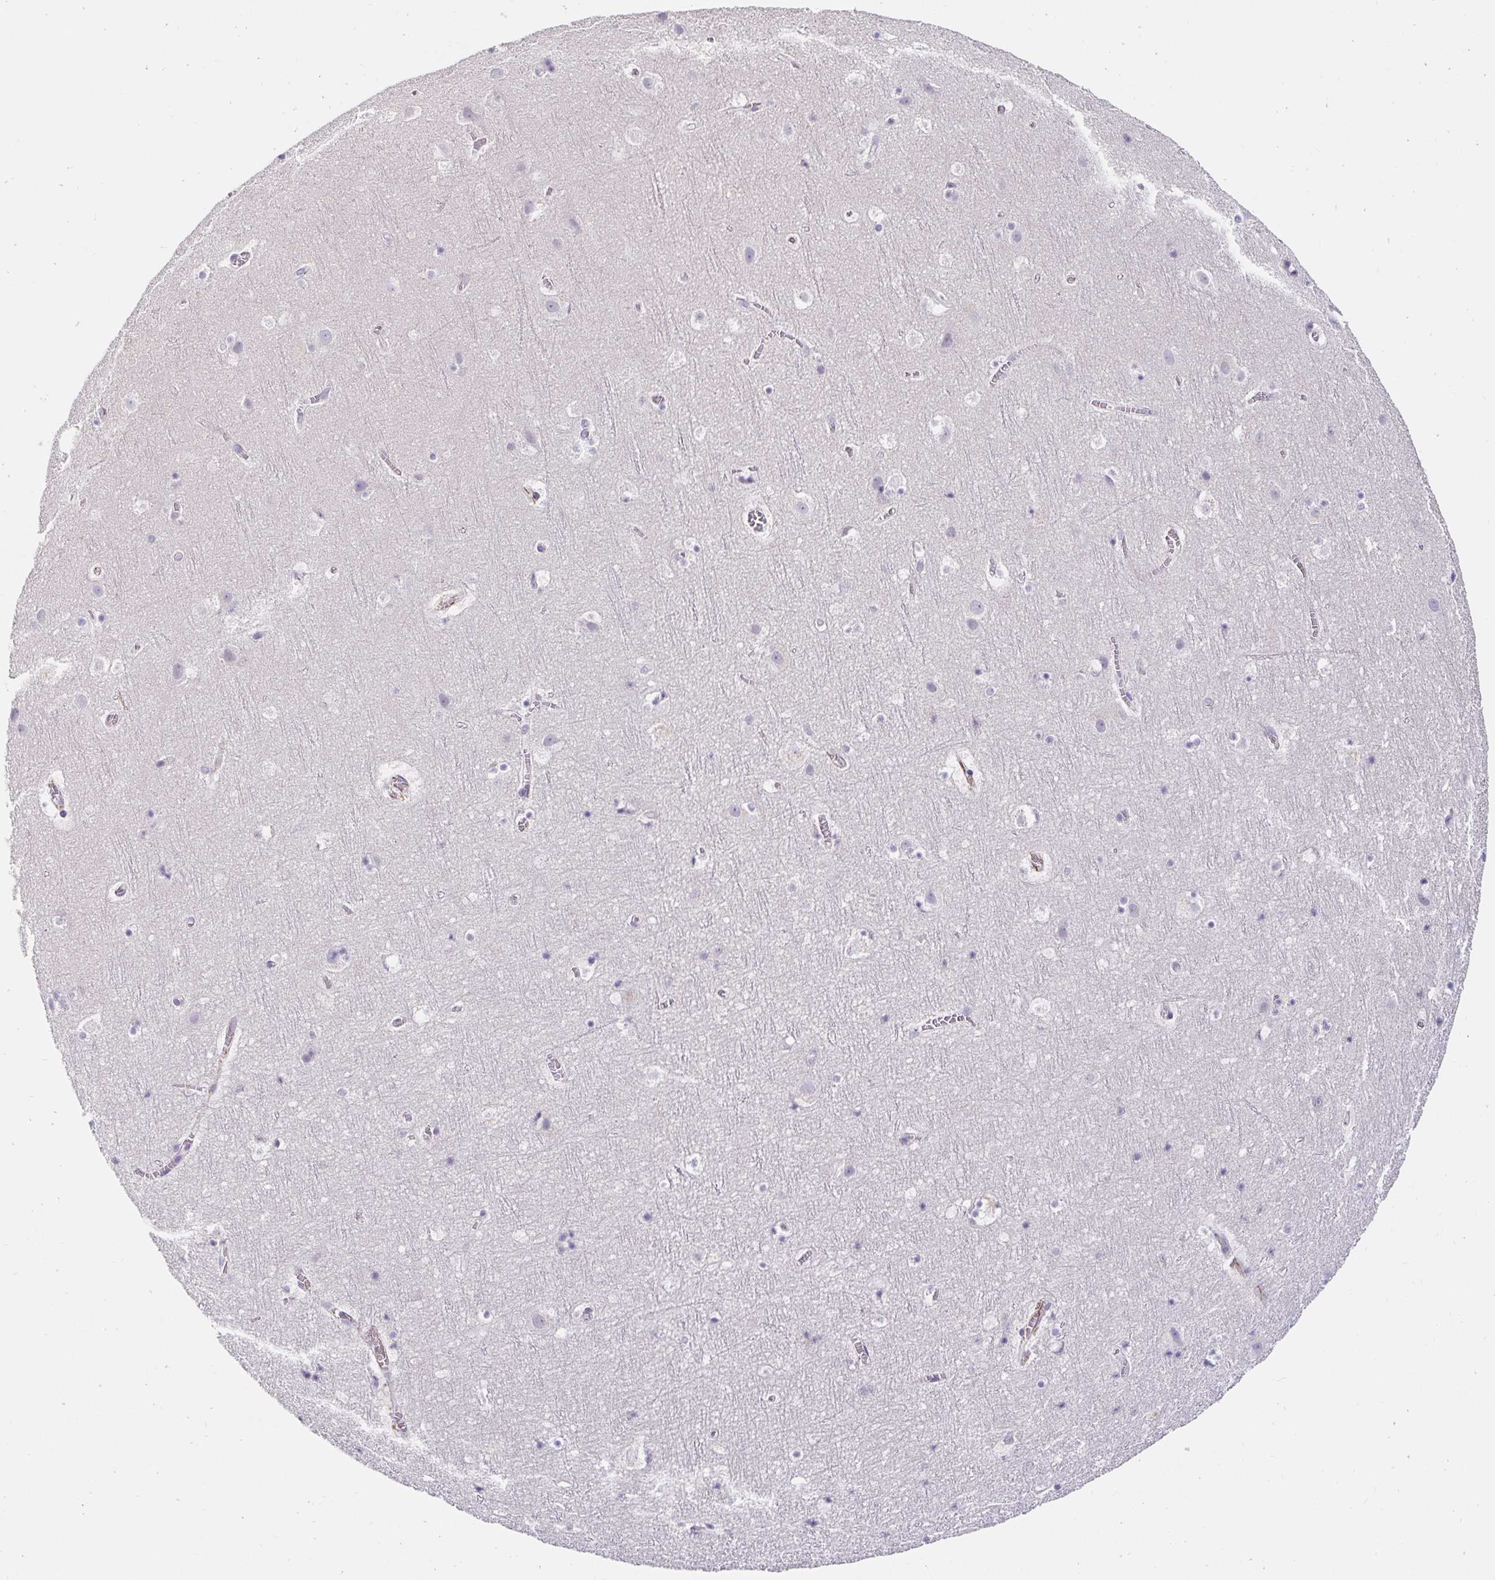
{"staining": {"intensity": "negative", "quantity": "none", "location": "none"}, "tissue": "cerebral cortex", "cell_type": "Endothelial cells", "image_type": "normal", "snomed": [{"axis": "morphology", "description": "Normal tissue, NOS"}, {"axis": "topography", "description": "Cerebral cortex"}], "caption": "IHC of benign human cerebral cortex shows no staining in endothelial cells.", "gene": "PDX1", "patient": {"sex": "female", "age": 42}}